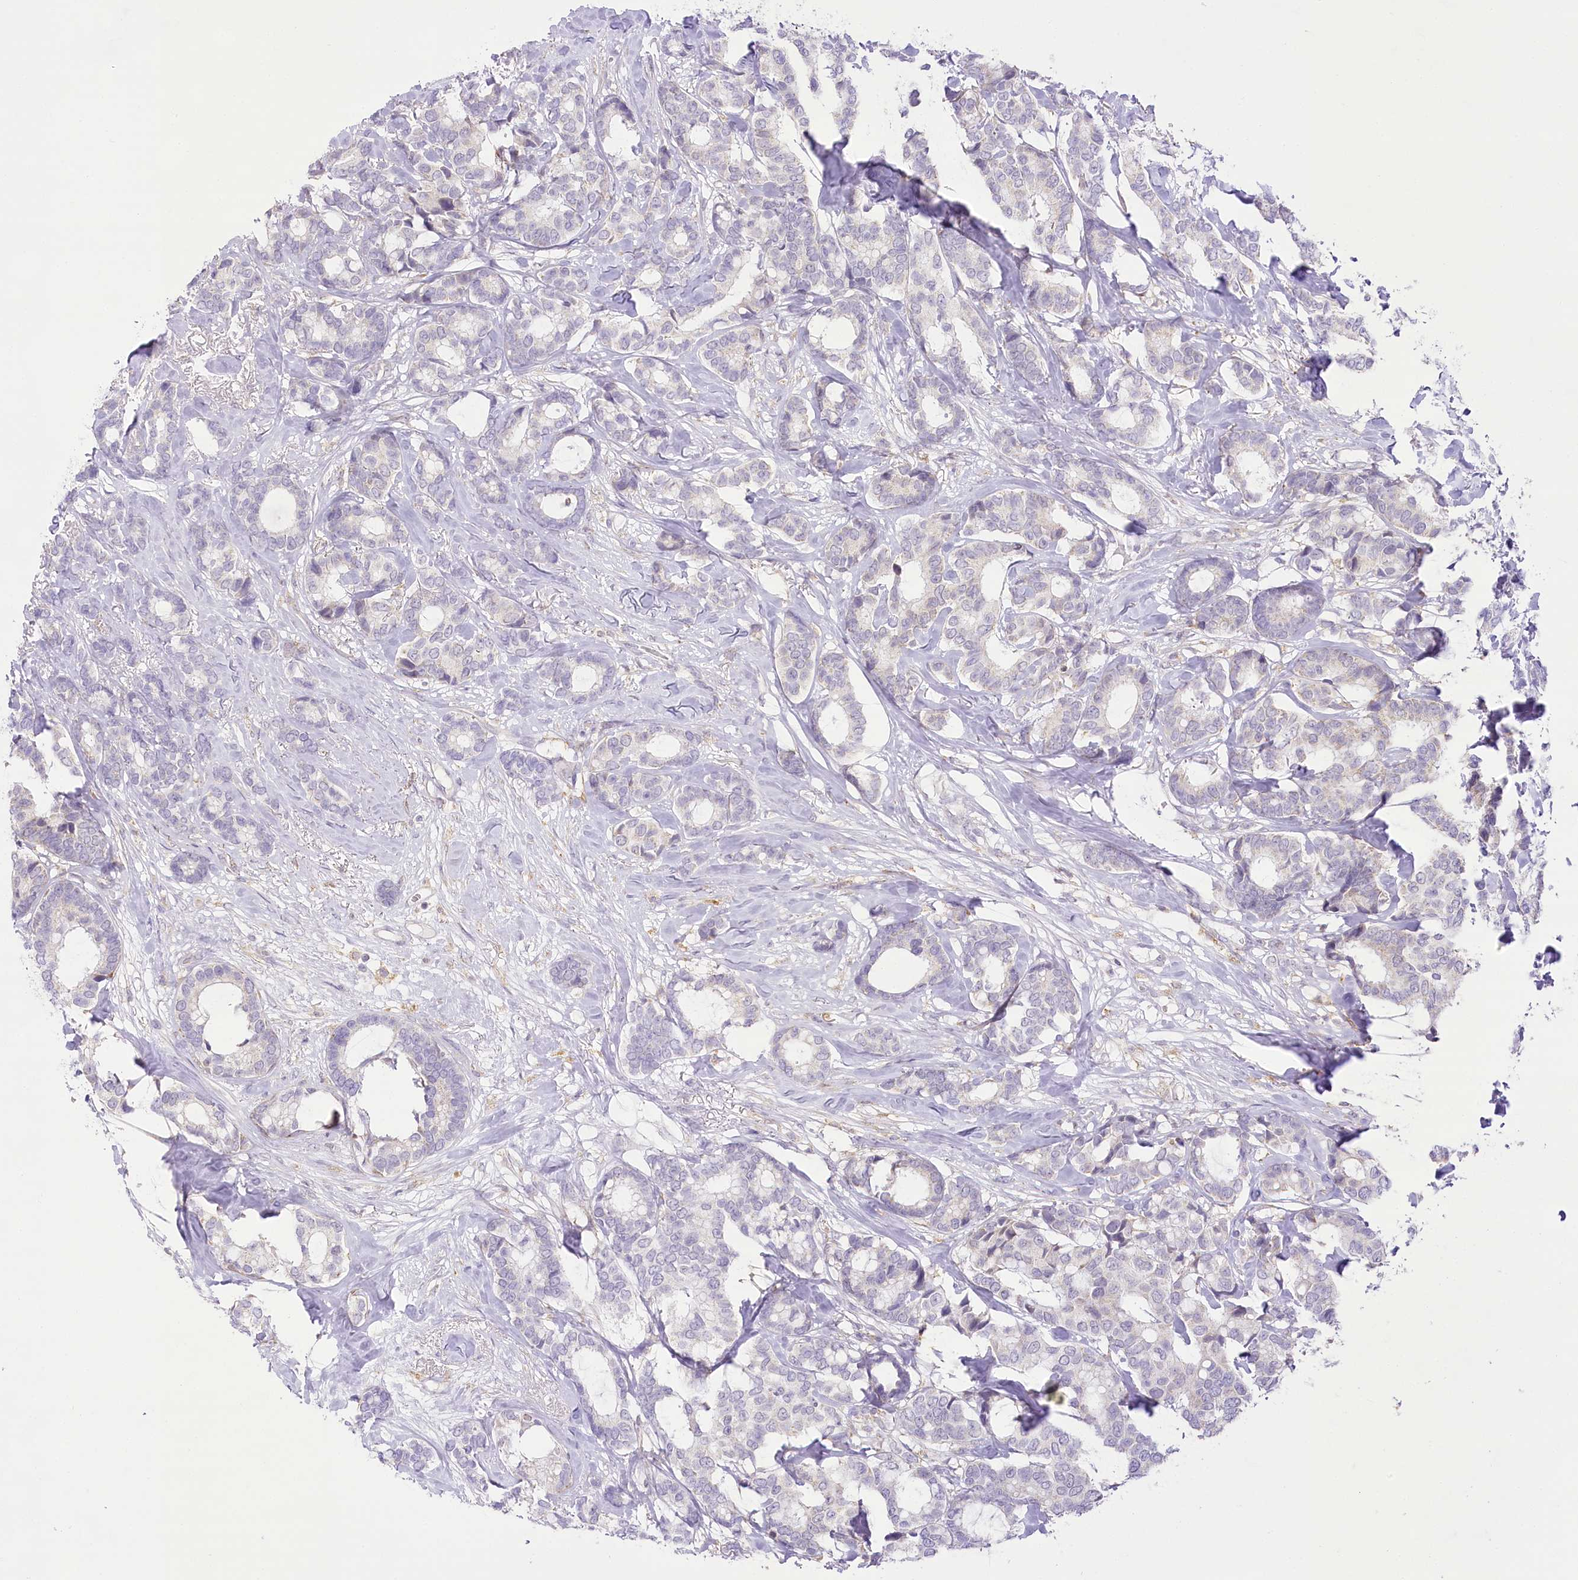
{"staining": {"intensity": "negative", "quantity": "none", "location": "none"}, "tissue": "breast cancer", "cell_type": "Tumor cells", "image_type": "cancer", "snomed": [{"axis": "morphology", "description": "Duct carcinoma"}, {"axis": "topography", "description": "Breast"}], "caption": "The IHC image has no significant positivity in tumor cells of breast infiltrating ductal carcinoma tissue. The staining is performed using DAB brown chromogen with nuclei counter-stained in using hematoxylin.", "gene": "CCDC30", "patient": {"sex": "female", "age": 87}}